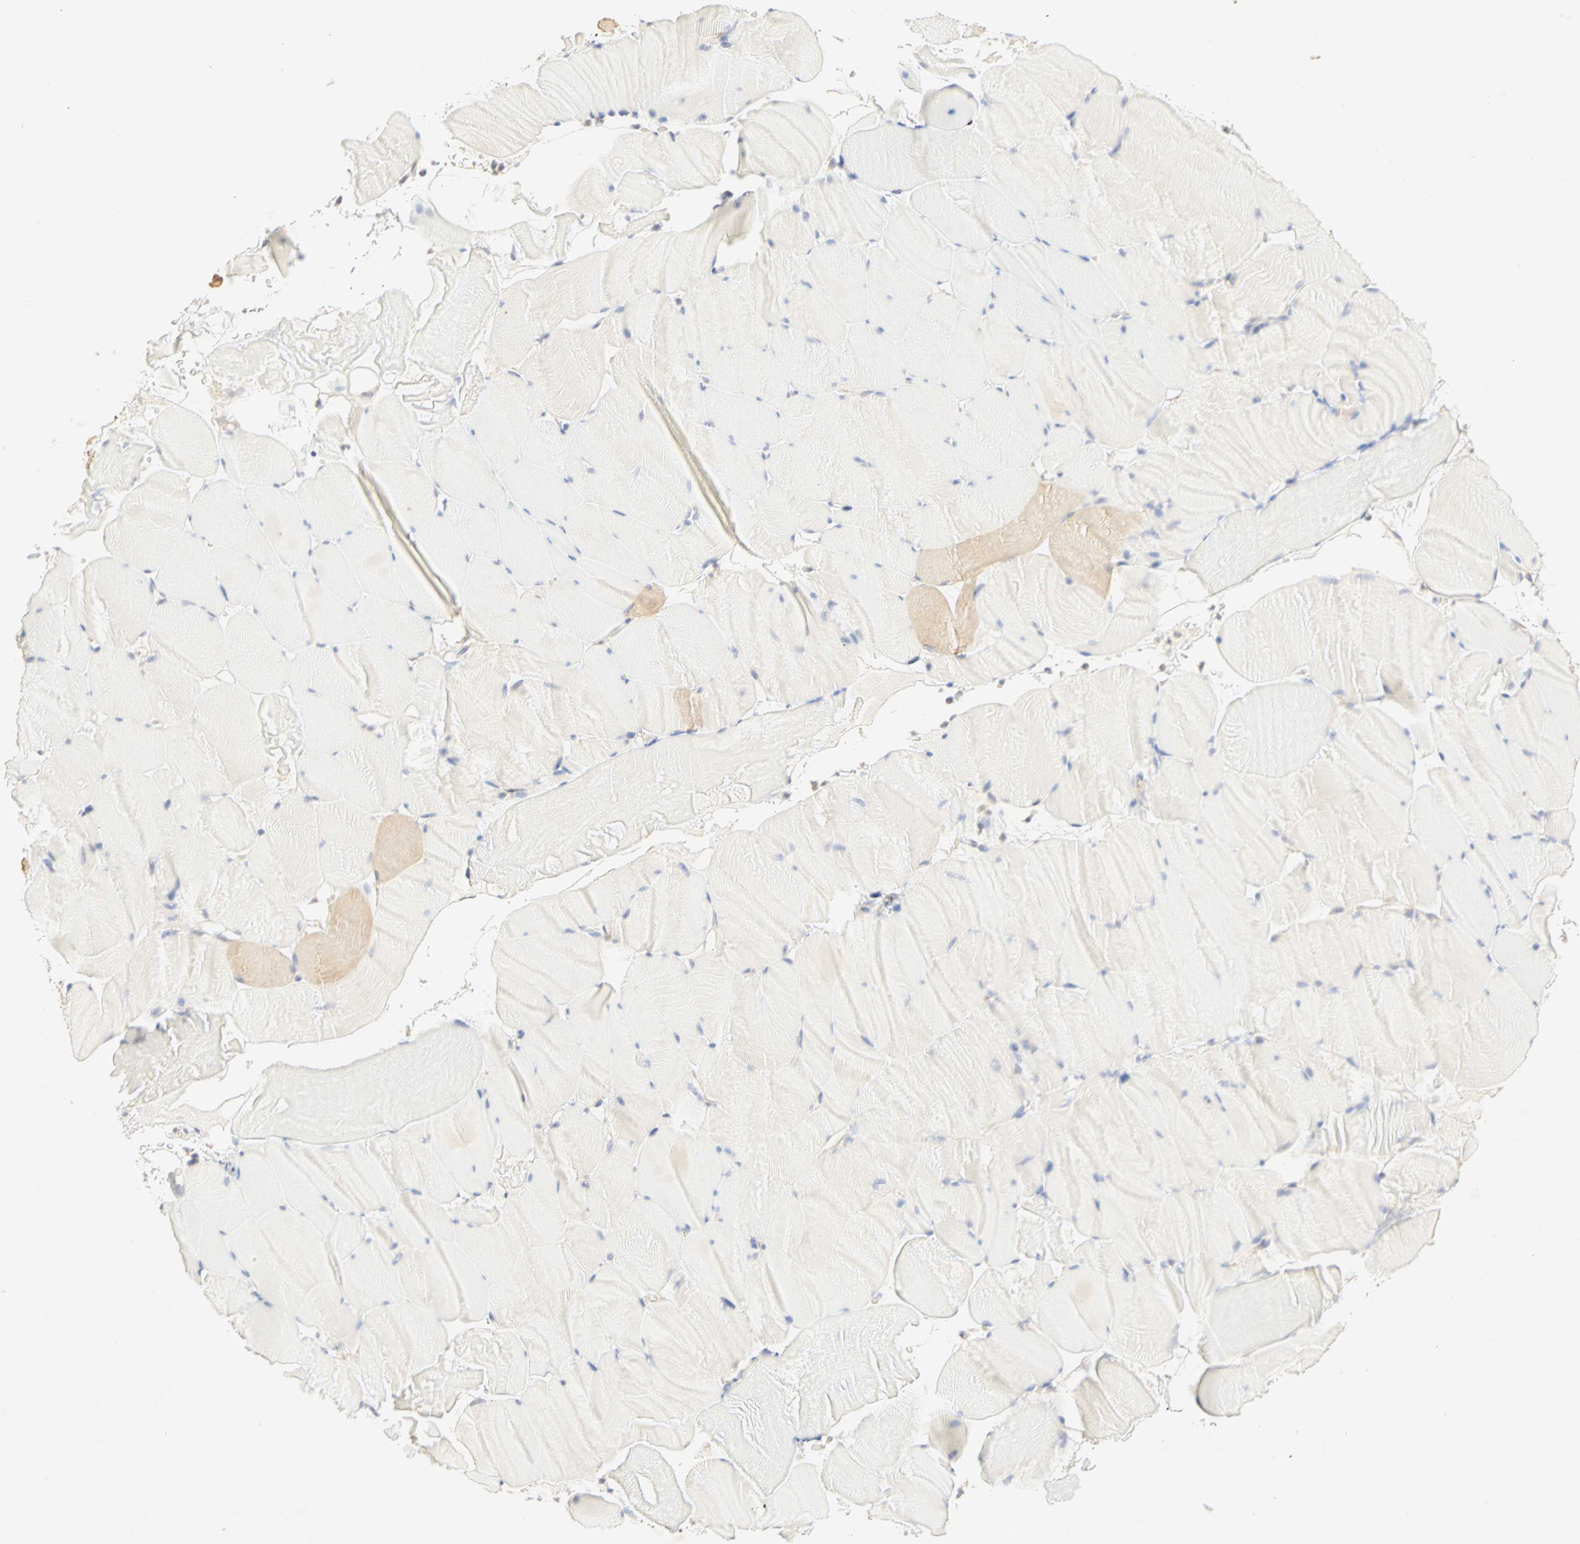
{"staining": {"intensity": "weak", "quantity": "25%-75%", "location": "cytoplasmic/membranous"}, "tissue": "skeletal muscle", "cell_type": "Myocytes", "image_type": "normal", "snomed": [{"axis": "morphology", "description": "Normal tissue, NOS"}, {"axis": "topography", "description": "Skeletal muscle"}], "caption": "Approximately 25%-75% of myocytes in benign human skeletal muscle display weak cytoplasmic/membranous protein staining as visualized by brown immunohistochemical staining.", "gene": "GNRH2", "patient": {"sex": "male", "age": 62}}